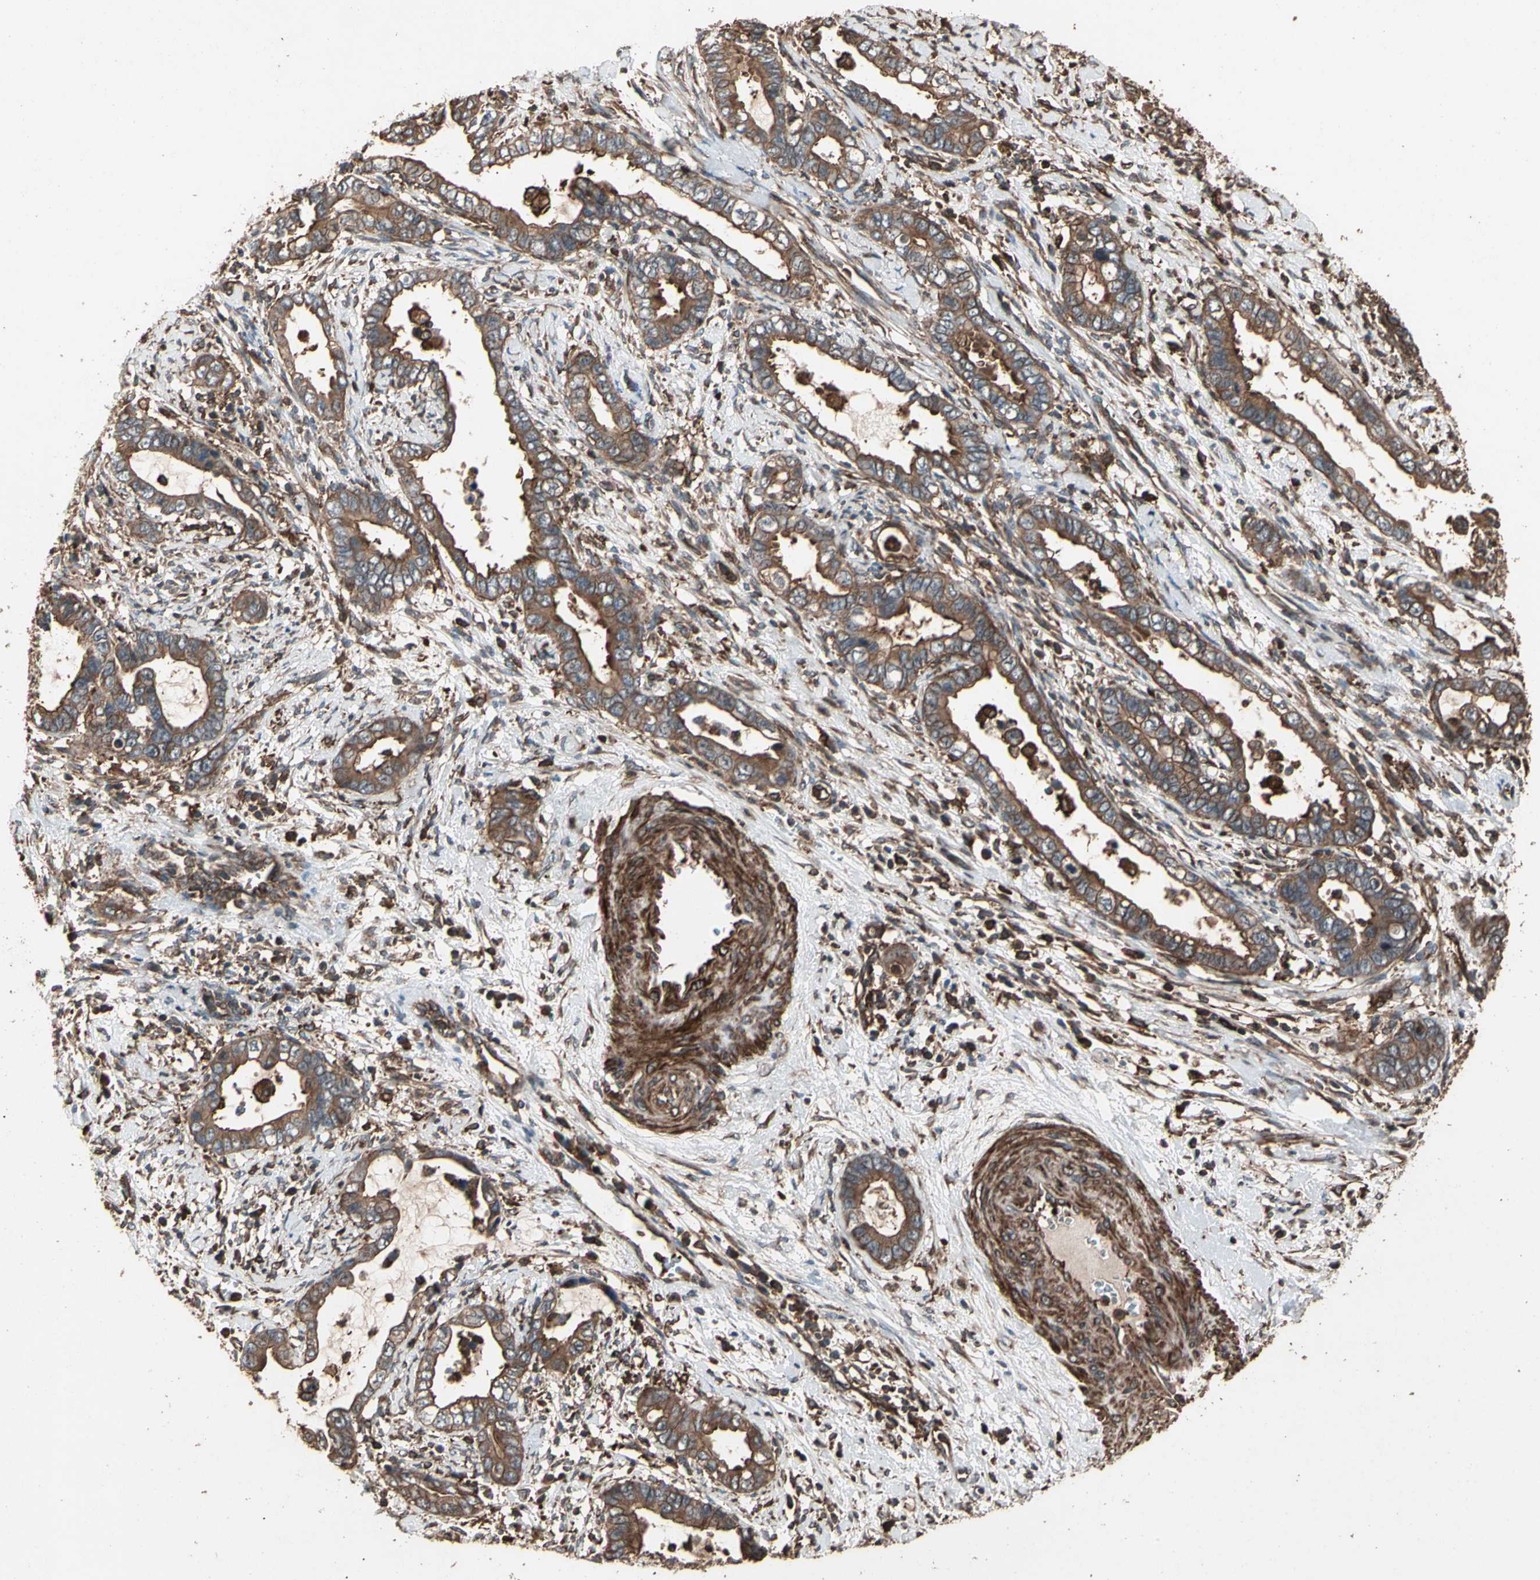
{"staining": {"intensity": "strong", "quantity": ">75%", "location": "cytoplasmic/membranous"}, "tissue": "cervical cancer", "cell_type": "Tumor cells", "image_type": "cancer", "snomed": [{"axis": "morphology", "description": "Adenocarcinoma, NOS"}, {"axis": "topography", "description": "Cervix"}], "caption": "The micrograph displays staining of cervical adenocarcinoma, revealing strong cytoplasmic/membranous protein positivity (brown color) within tumor cells. (Stains: DAB (3,3'-diaminobenzidine) in brown, nuclei in blue, Microscopy: brightfield microscopy at high magnification).", "gene": "AGBL2", "patient": {"sex": "female", "age": 44}}